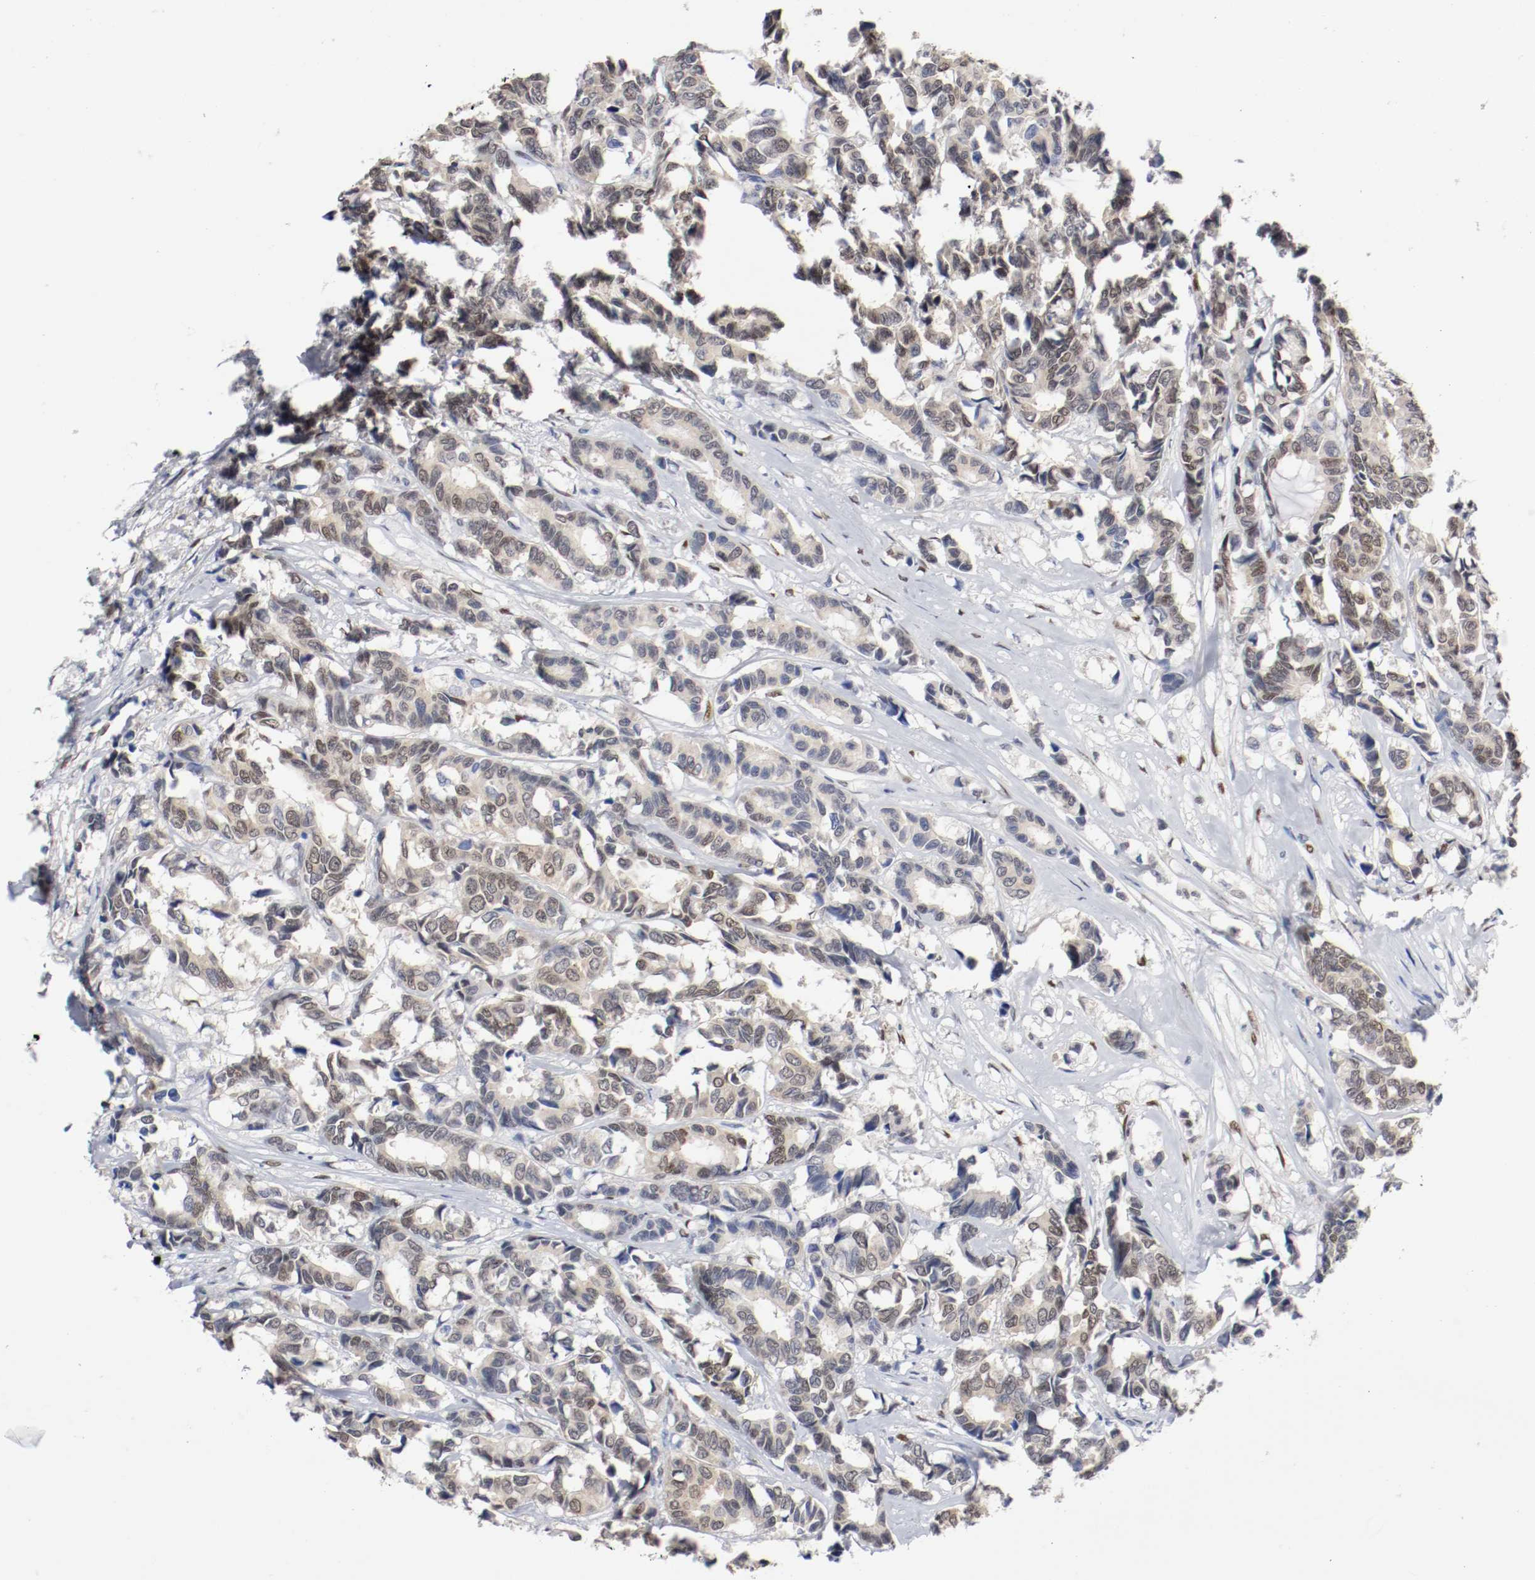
{"staining": {"intensity": "moderate", "quantity": "25%-75%", "location": "cytoplasmic/membranous,nuclear"}, "tissue": "breast cancer", "cell_type": "Tumor cells", "image_type": "cancer", "snomed": [{"axis": "morphology", "description": "Duct carcinoma"}, {"axis": "topography", "description": "Breast"}], "caption": "Tumor cells show medium levels of moderate cytoplasmic/membranous and nuclear positivity in about 25%-75% of cells in human breast infiltrating ductal carcinoma.", "gene": "FOSL2", "patient": {"sex": "female", "age": 87}}